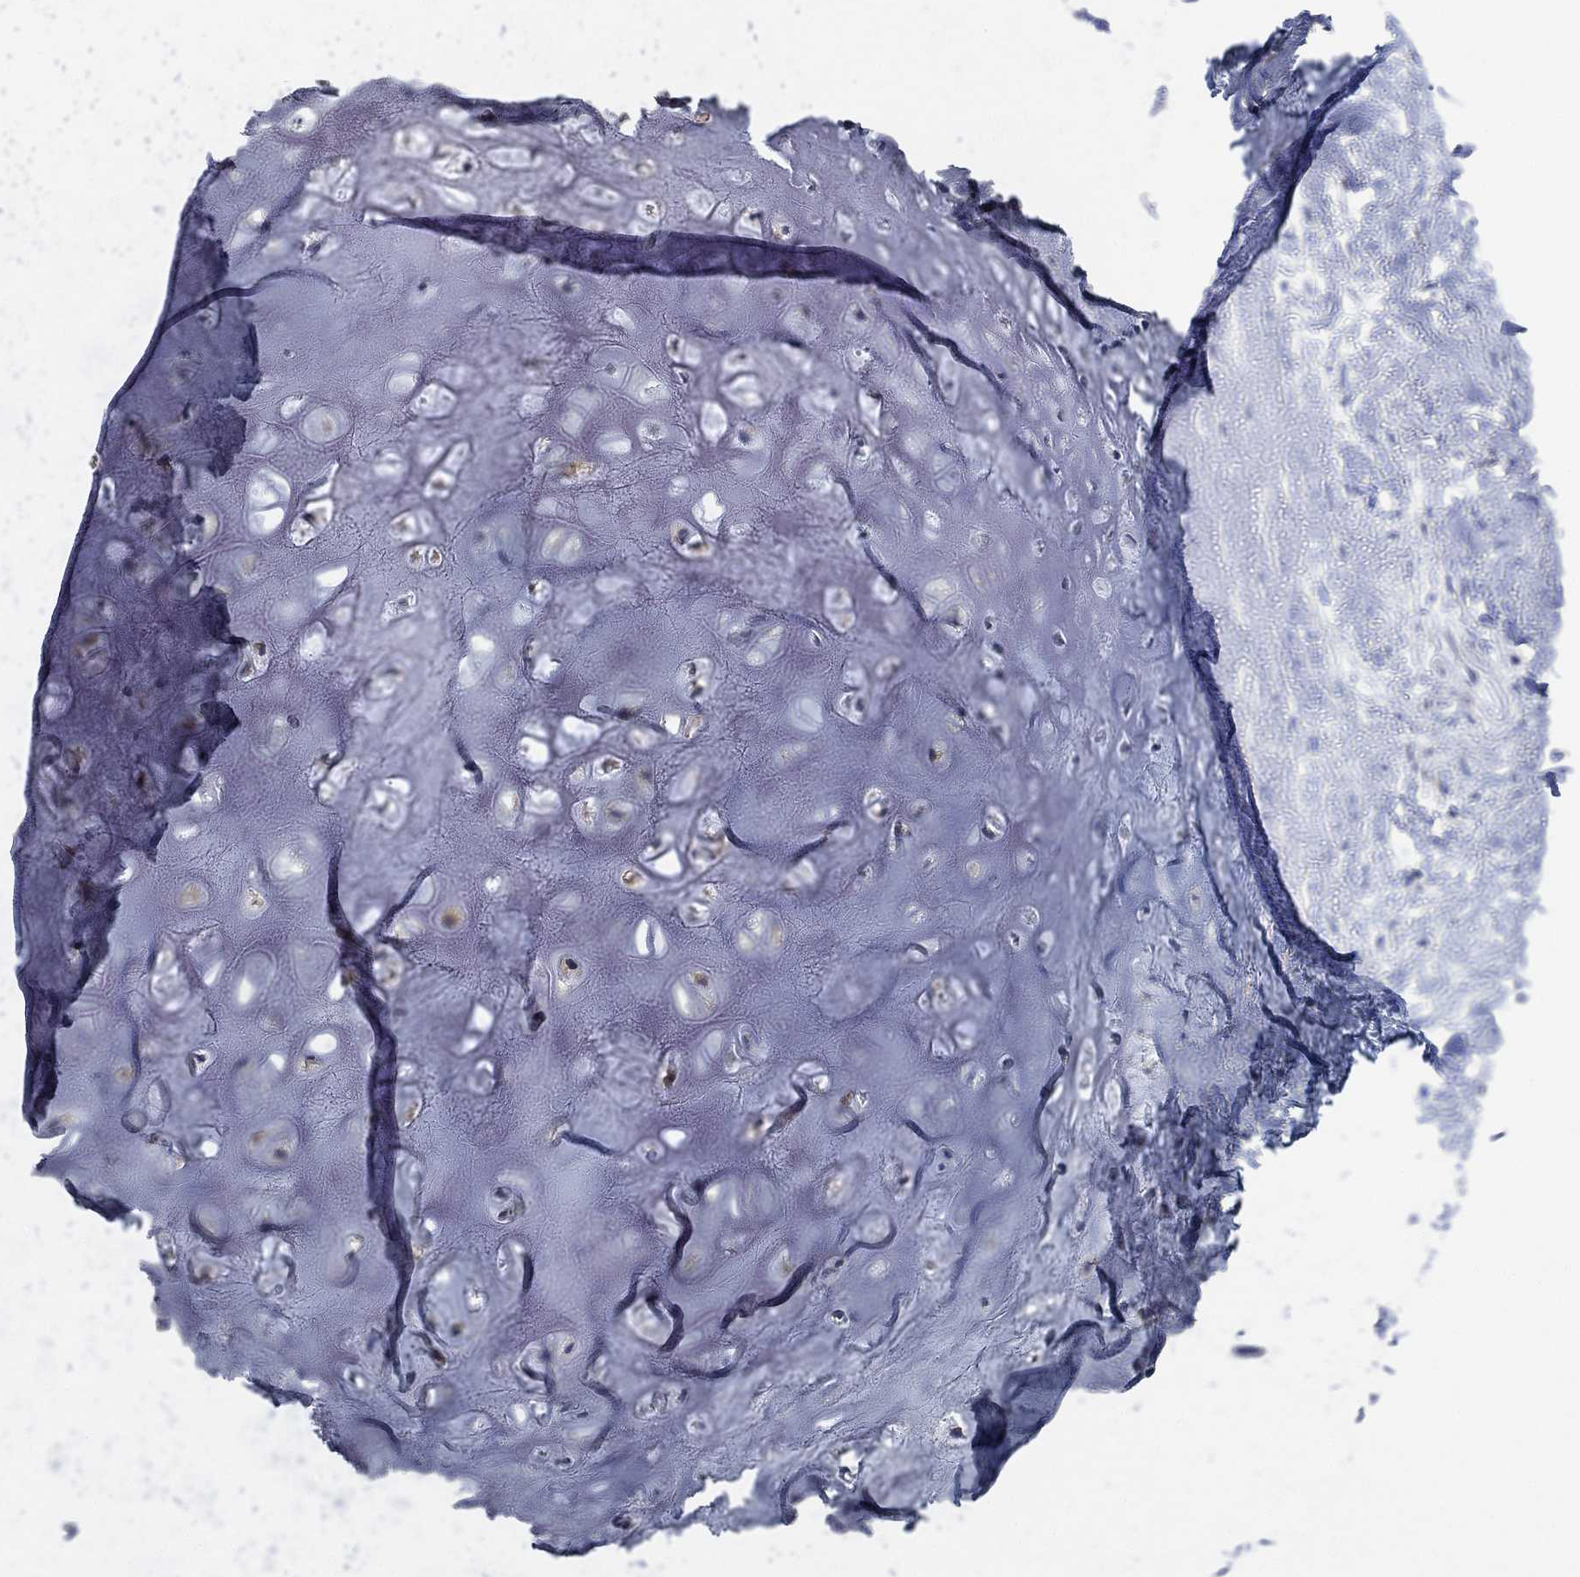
{"staining": {"intensity": "negative", "quantity": "none", "location": "none"}, "tissue": "adipose tissue", "cell_type": "Adipocytes", "image_type": "normal", "snomed": [{"axis": "morphology", "description": "Normal tissue, NOS"}, {"axis": "morphology", "description": "Squamous cell carcinoma, NOS"}, {"axis": "topography", "description": "Cartilage tissue"}, {"axis": "topography", "description": "Head-Neck"}], "caption": "An immunohistochemistry micrograph of unremarkable adipose tissue is shown. There is no staining in adipocytes of adipose tissue.", "gene": "SLC27A3", "patient": {"sex": "male", "age": 62}}